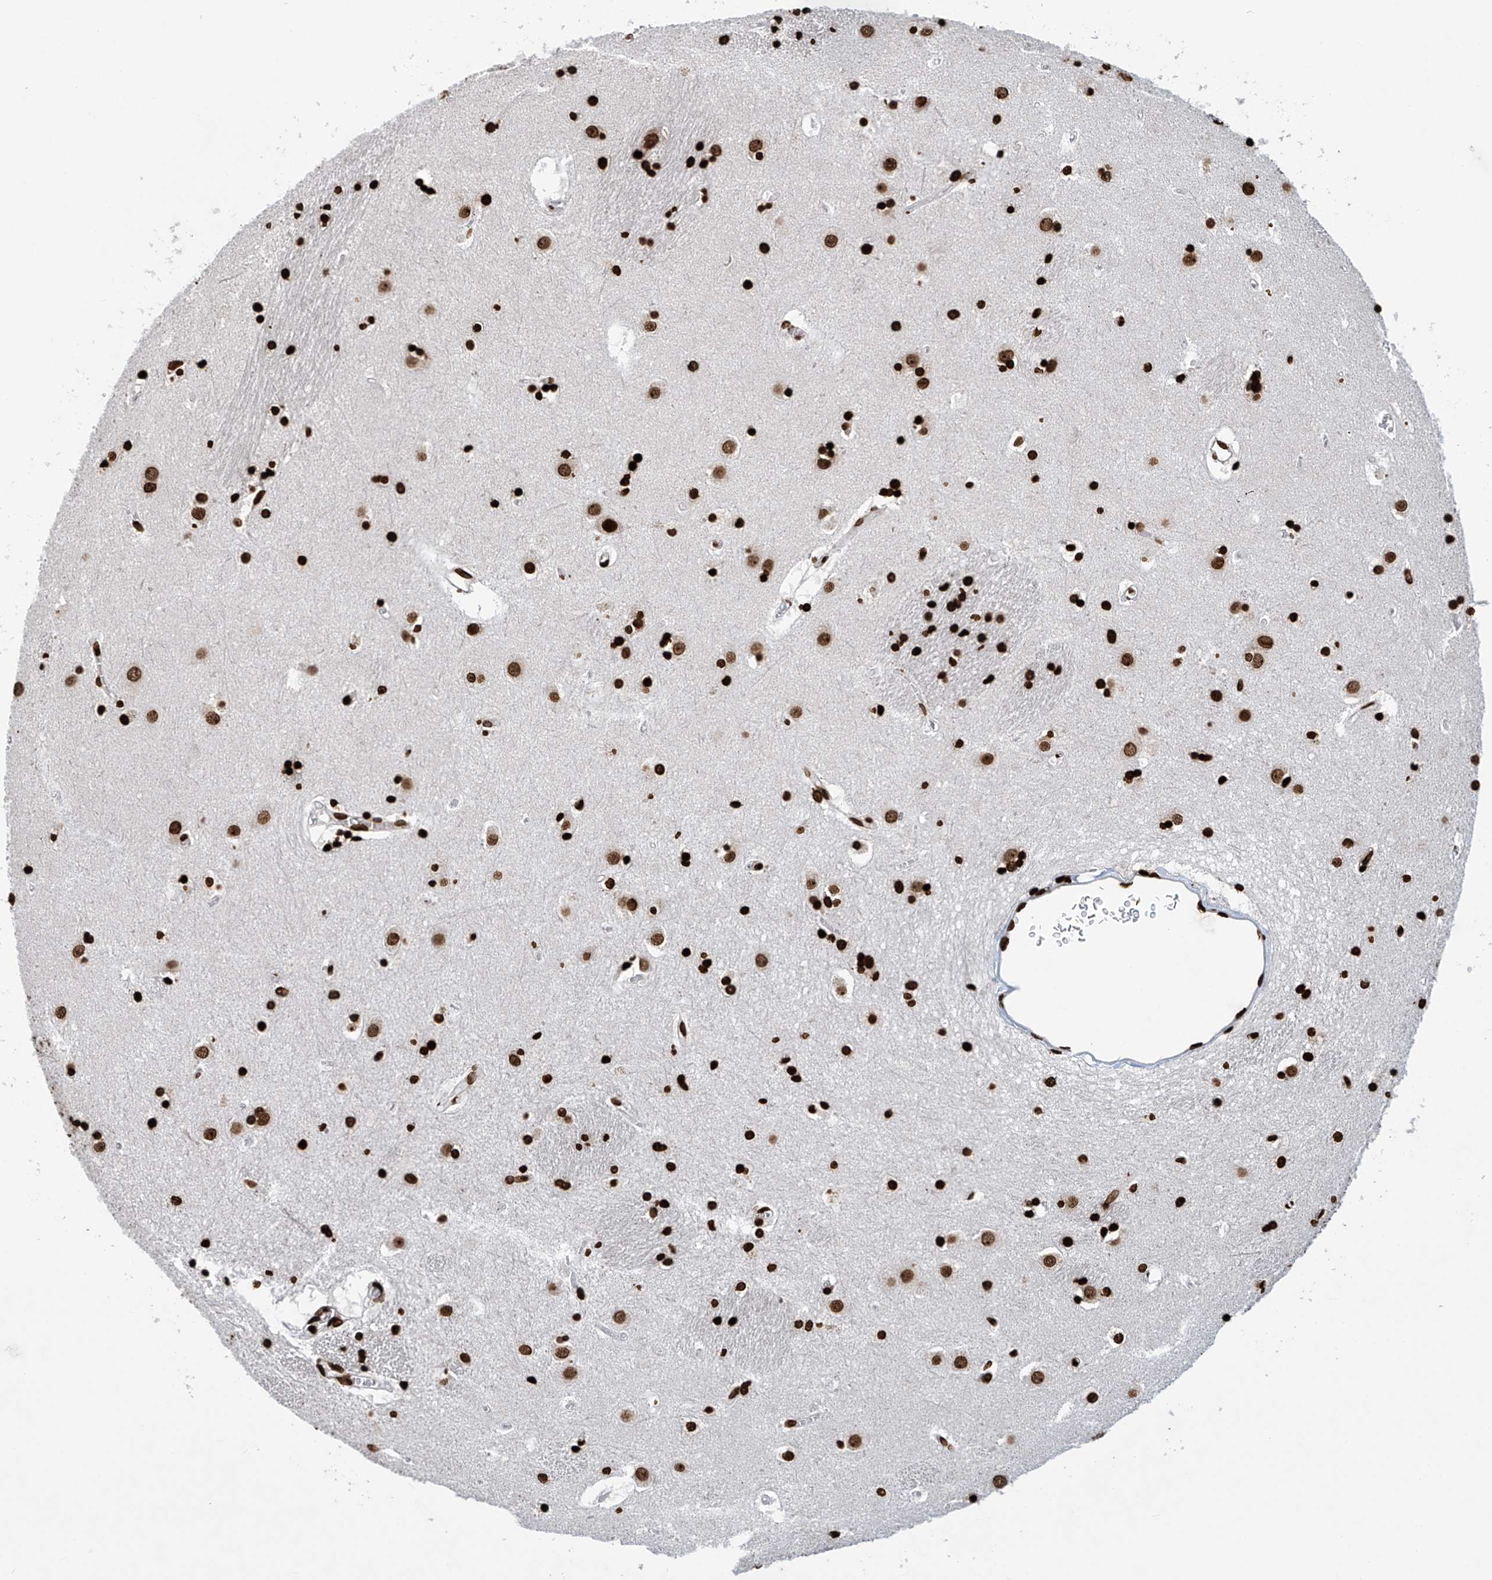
{"staining": {"intensity": "strong", "quantity": ">75%", "location": "nuclear"}, "tissue": "caudate", "cell_type": "Glial cells", "image_type": "normal", "snomed": [{"axis": "morphology", "description": "Normal tissue, NOS"}, {"axis": "topography", "description": "Lateral ventricle wall"}], "caption": "Immunohistochemical staining of unremarkable caudate exhibits high levels of strong nuclear positivity in about >75% of glial cells. (Stains: DAB in brown, nuclei in blue, Microscopy: brightfield microscopy at high magnification).", "gene": "DPPA2", "patient": {"sex": "male", "age": 70}}